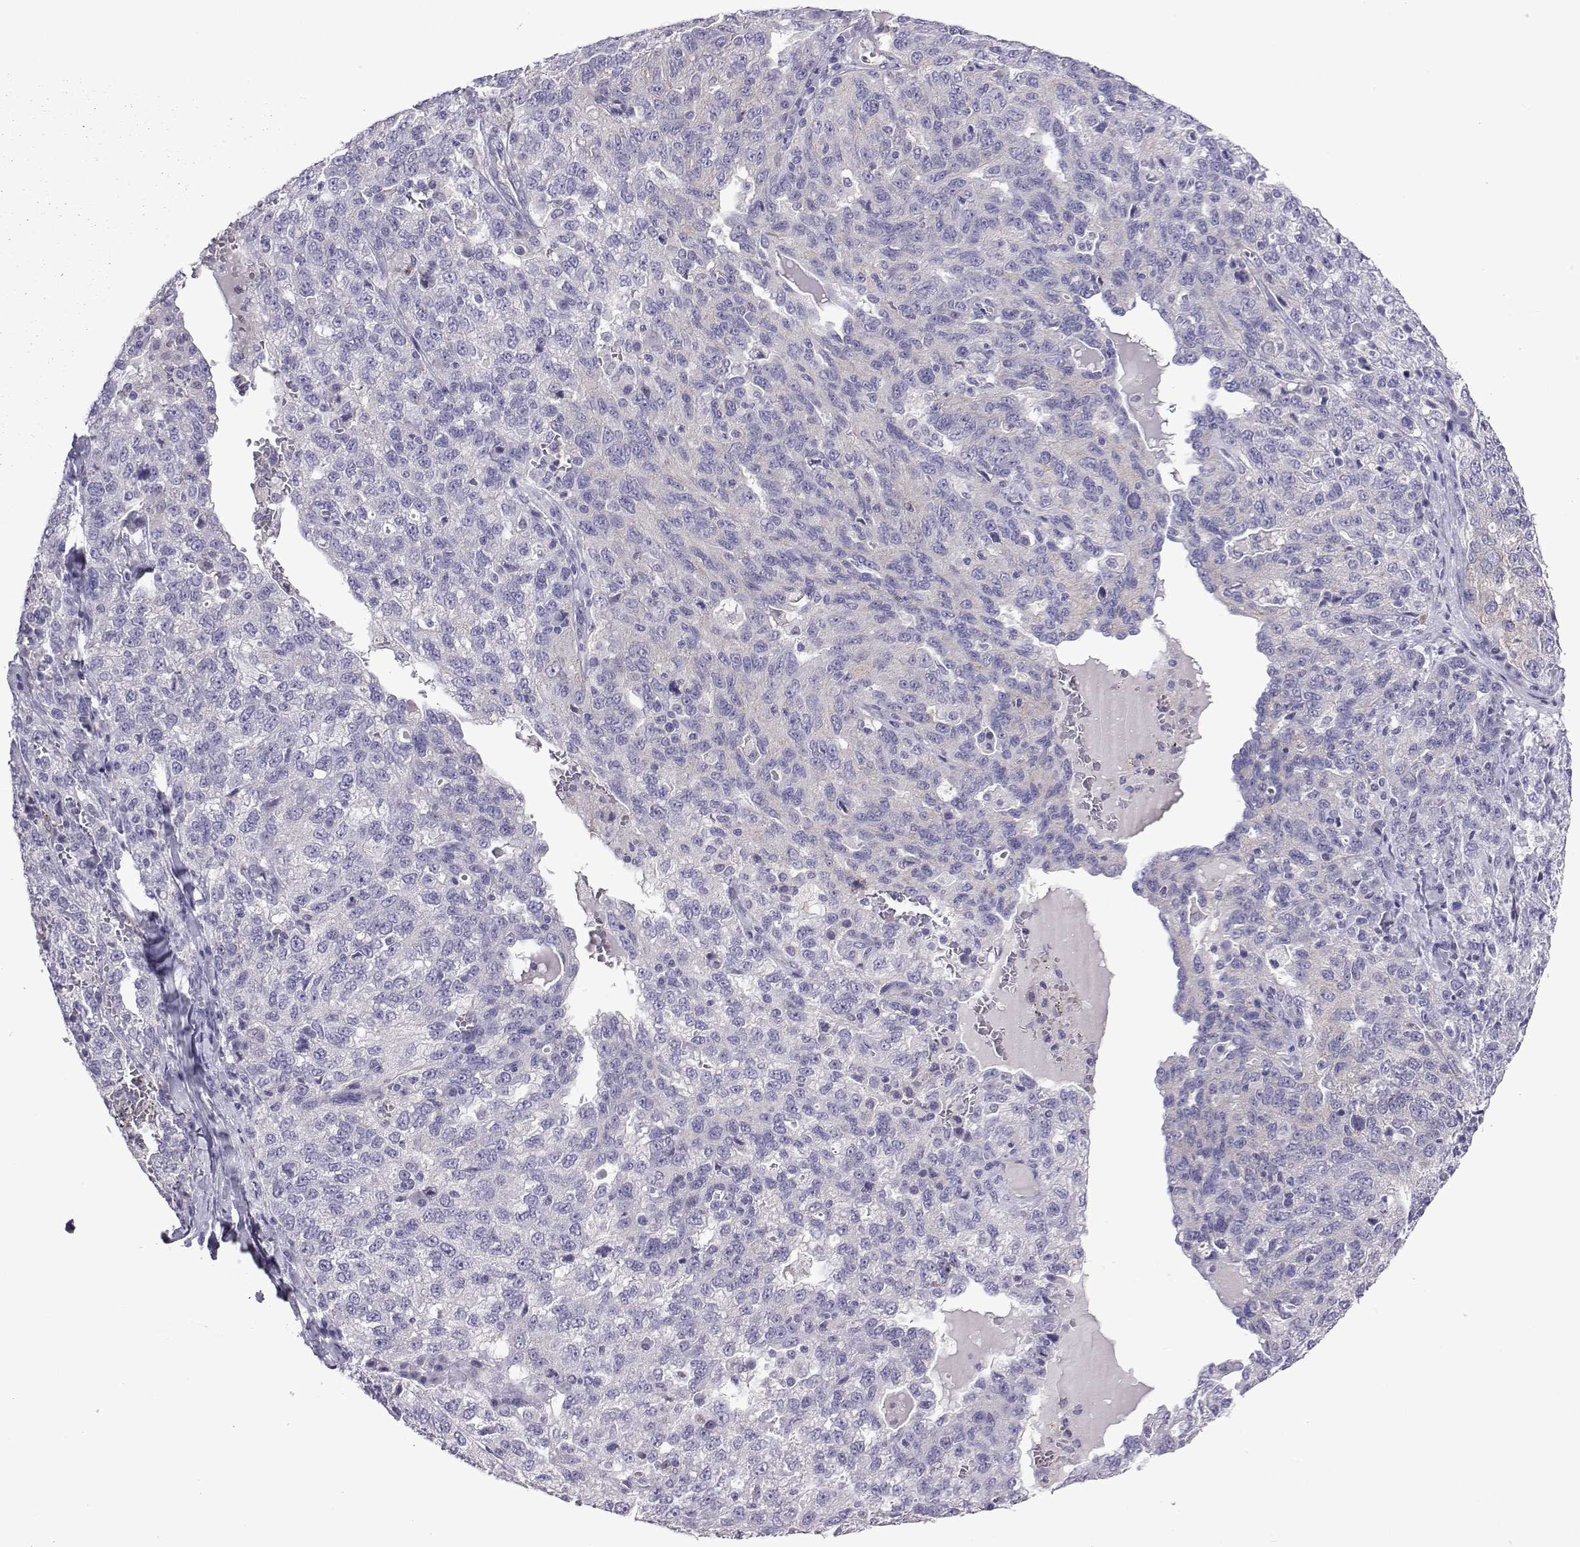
{"staining": {"intensity": "negative", "quantity": "none", "location": "none"}, "tissue": "ovarian cancer", "cell_type": "Tumor cells", "image_type": "cancer", "snomed": [{"axis": "morphology", "description": "Cystadenocarcinoma, serous, NOS"}, {"axis": "topography", "description": "Ovary"}], "caption": "Immunohistochemistry image of ovarian serous cystadenocarcinoma stained for a protein (brown), which reveals no expression in tumor cells. (DAB (3,3'-diaminobenzidine) immunohistochemistry visualized using brightfield microscopy, high magnification).", "gene": "COL22A1", "patient": {"sex": "female", "age": 71}}